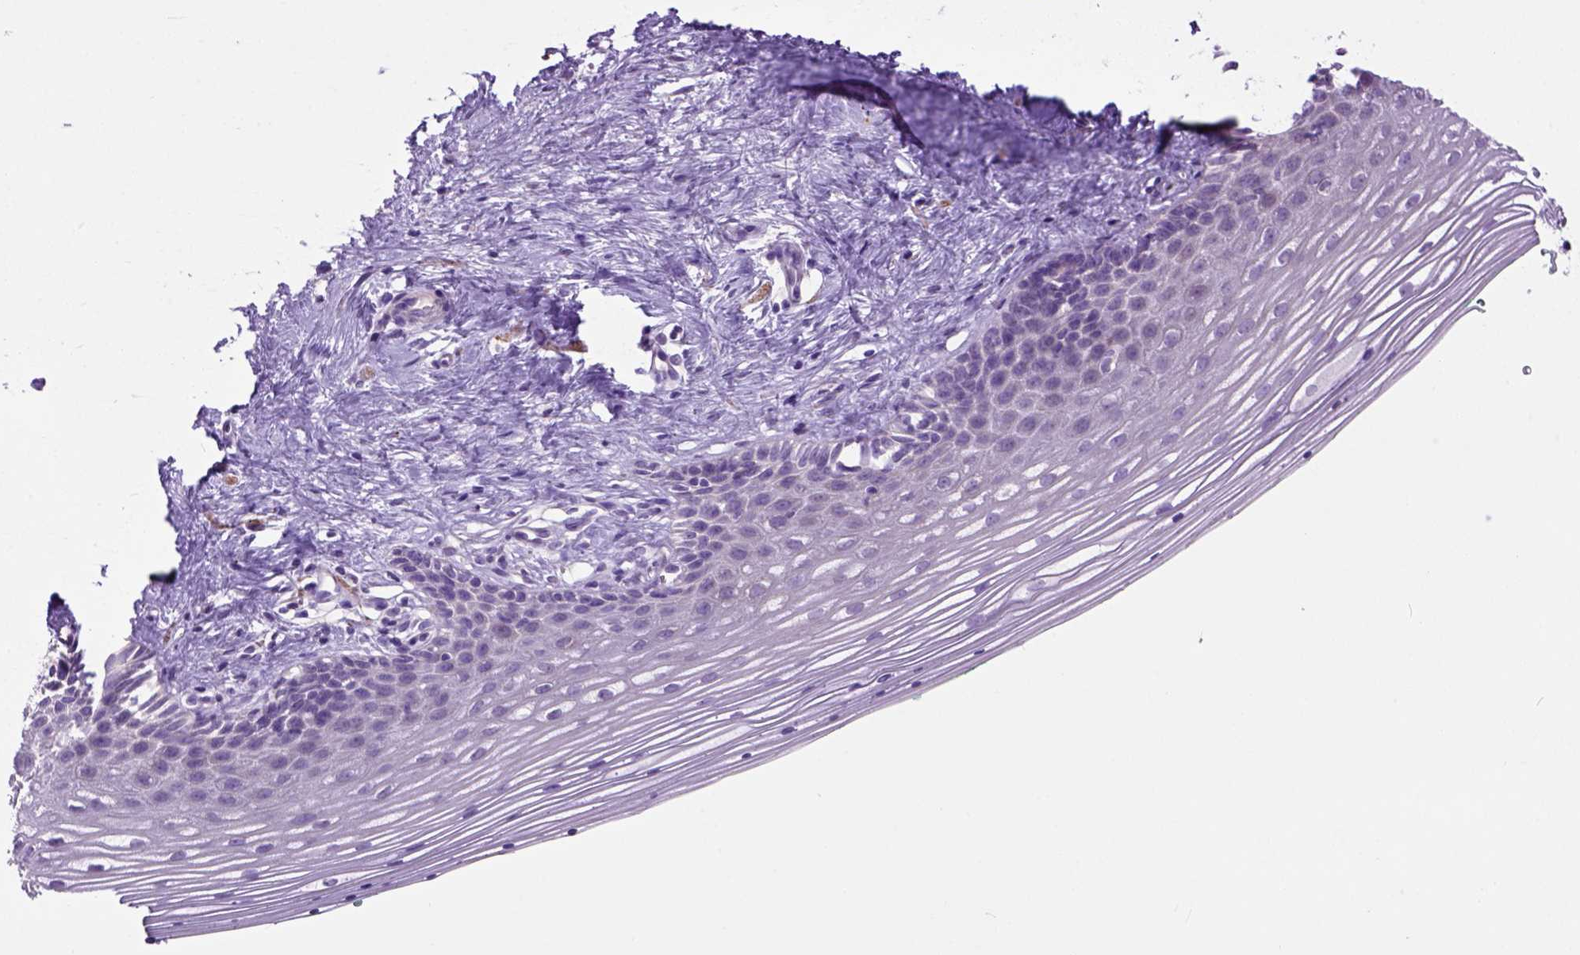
{"staining": {"intensity": "negative", "quantity": "none", "location": "none"}, "tissue": "vagina", "cell_type": "Squamous epithelial cells", "image_type": "normal", "snomed": [{"axis": "morphology", "description": "Normal tissue, NOS"}, {"axis": "topography", "description": "Vagina"}], "caption": "Normal vagina was stained to show a protein in brown. There is no significant positivity in squamous epithelial cells. (DAB IHC visualized using brightfield microscopy, high magnification).", "gene": "MAPT", "patient": {"sex": "female", "age": 42}}